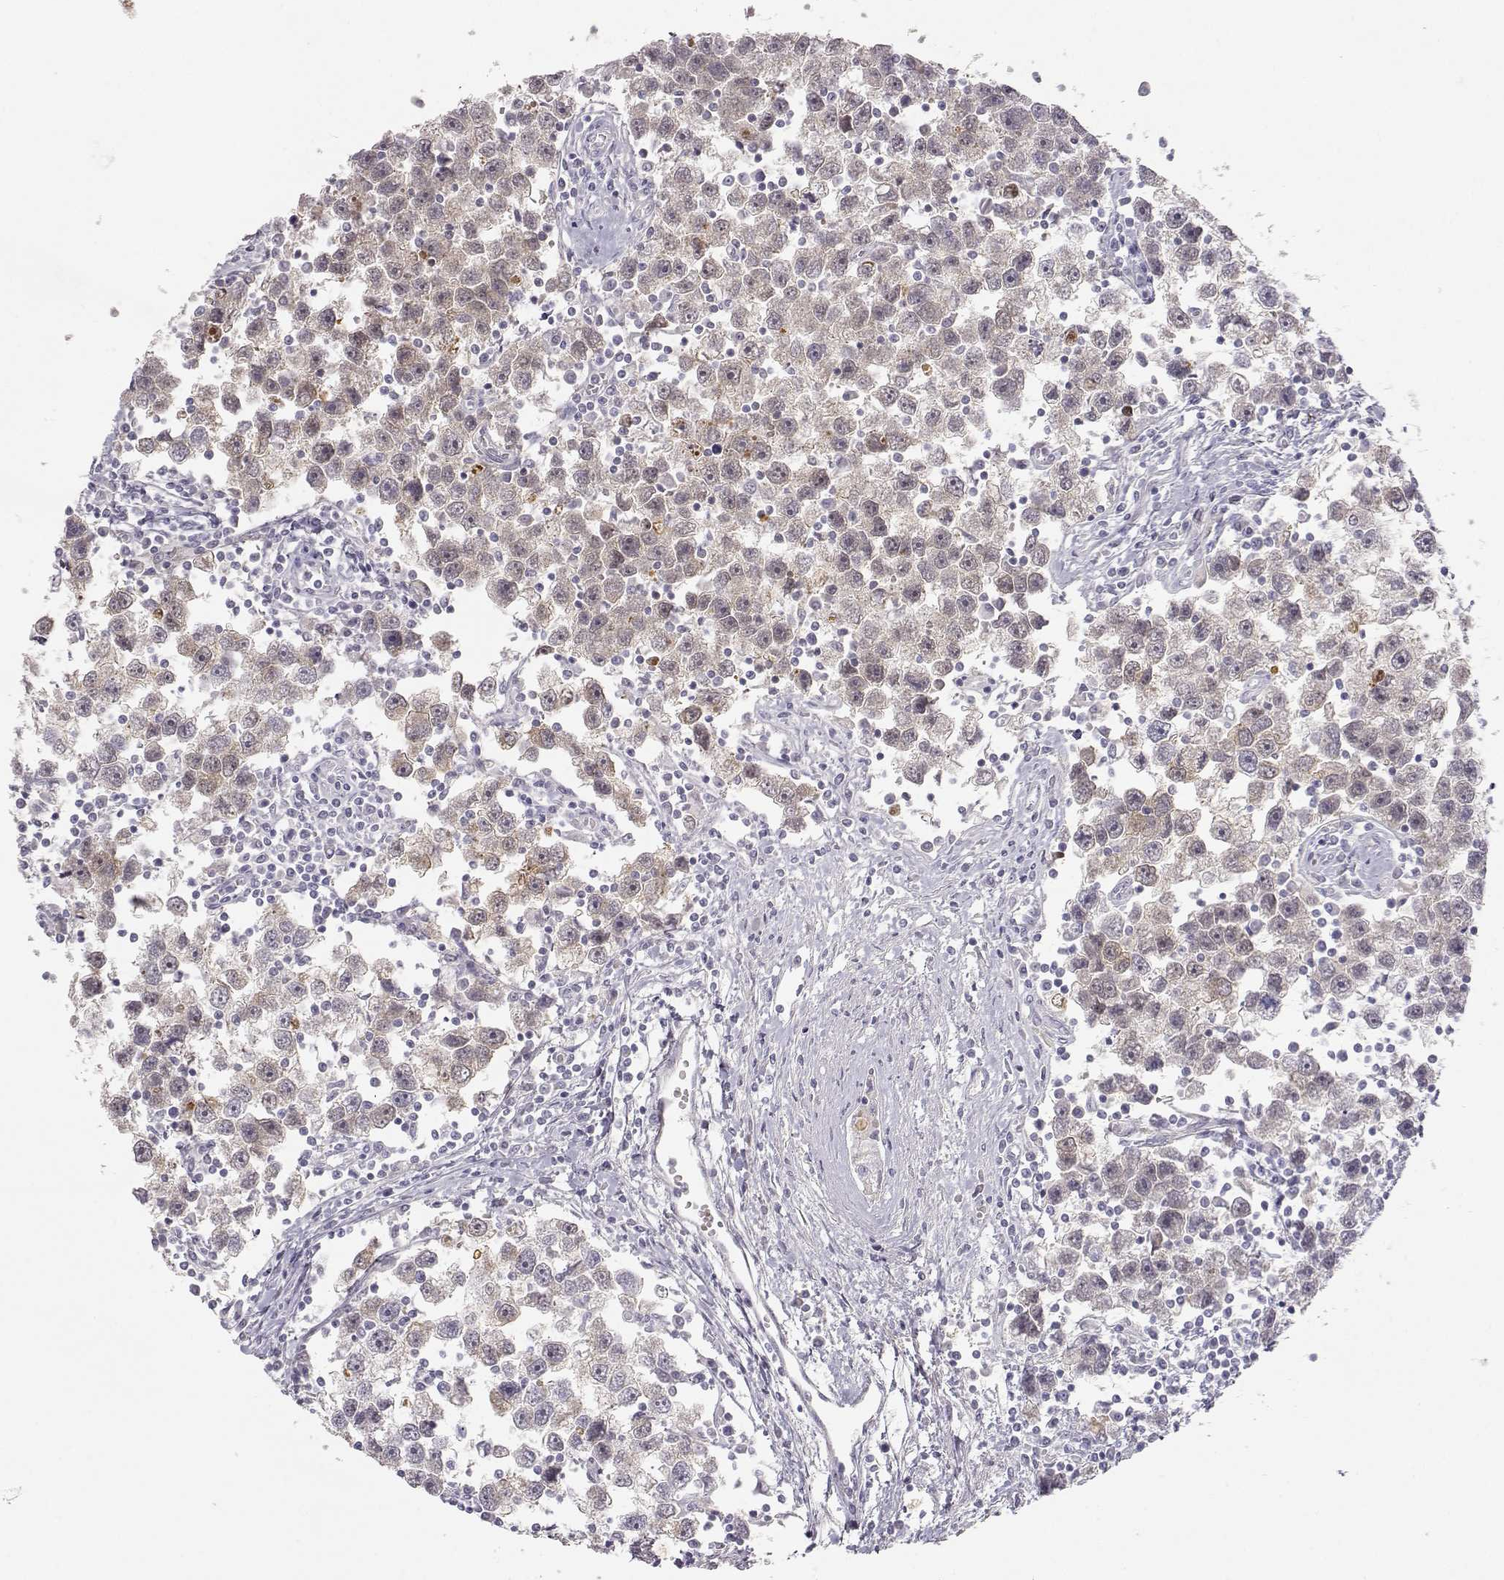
{"staining": {"intensity": "weak", "quantity": "<25%", "location": "cytoplasmic/membranous"}, "tissue": "testis cancer", "cell_type": "Tumor cells", "image_type": "cancer", "snomed": [{"axis": "morphology", "description": "Seminoma, NOS"}, {"axis": "topography", "description": "Testis"}], "caption": "Immunohistochemistry image of neoplastic tissue: human seminoma (testis) stained with DAB exhibits no significant protein staining in tumor cells. The staining is performed using DAB (3,3'-diaminobenzidine) brown chromogen with nuclei counter-stained in using hematoxylin.", "gene": "TKTL1", "patient": {"sex": "male", "age": 30}}